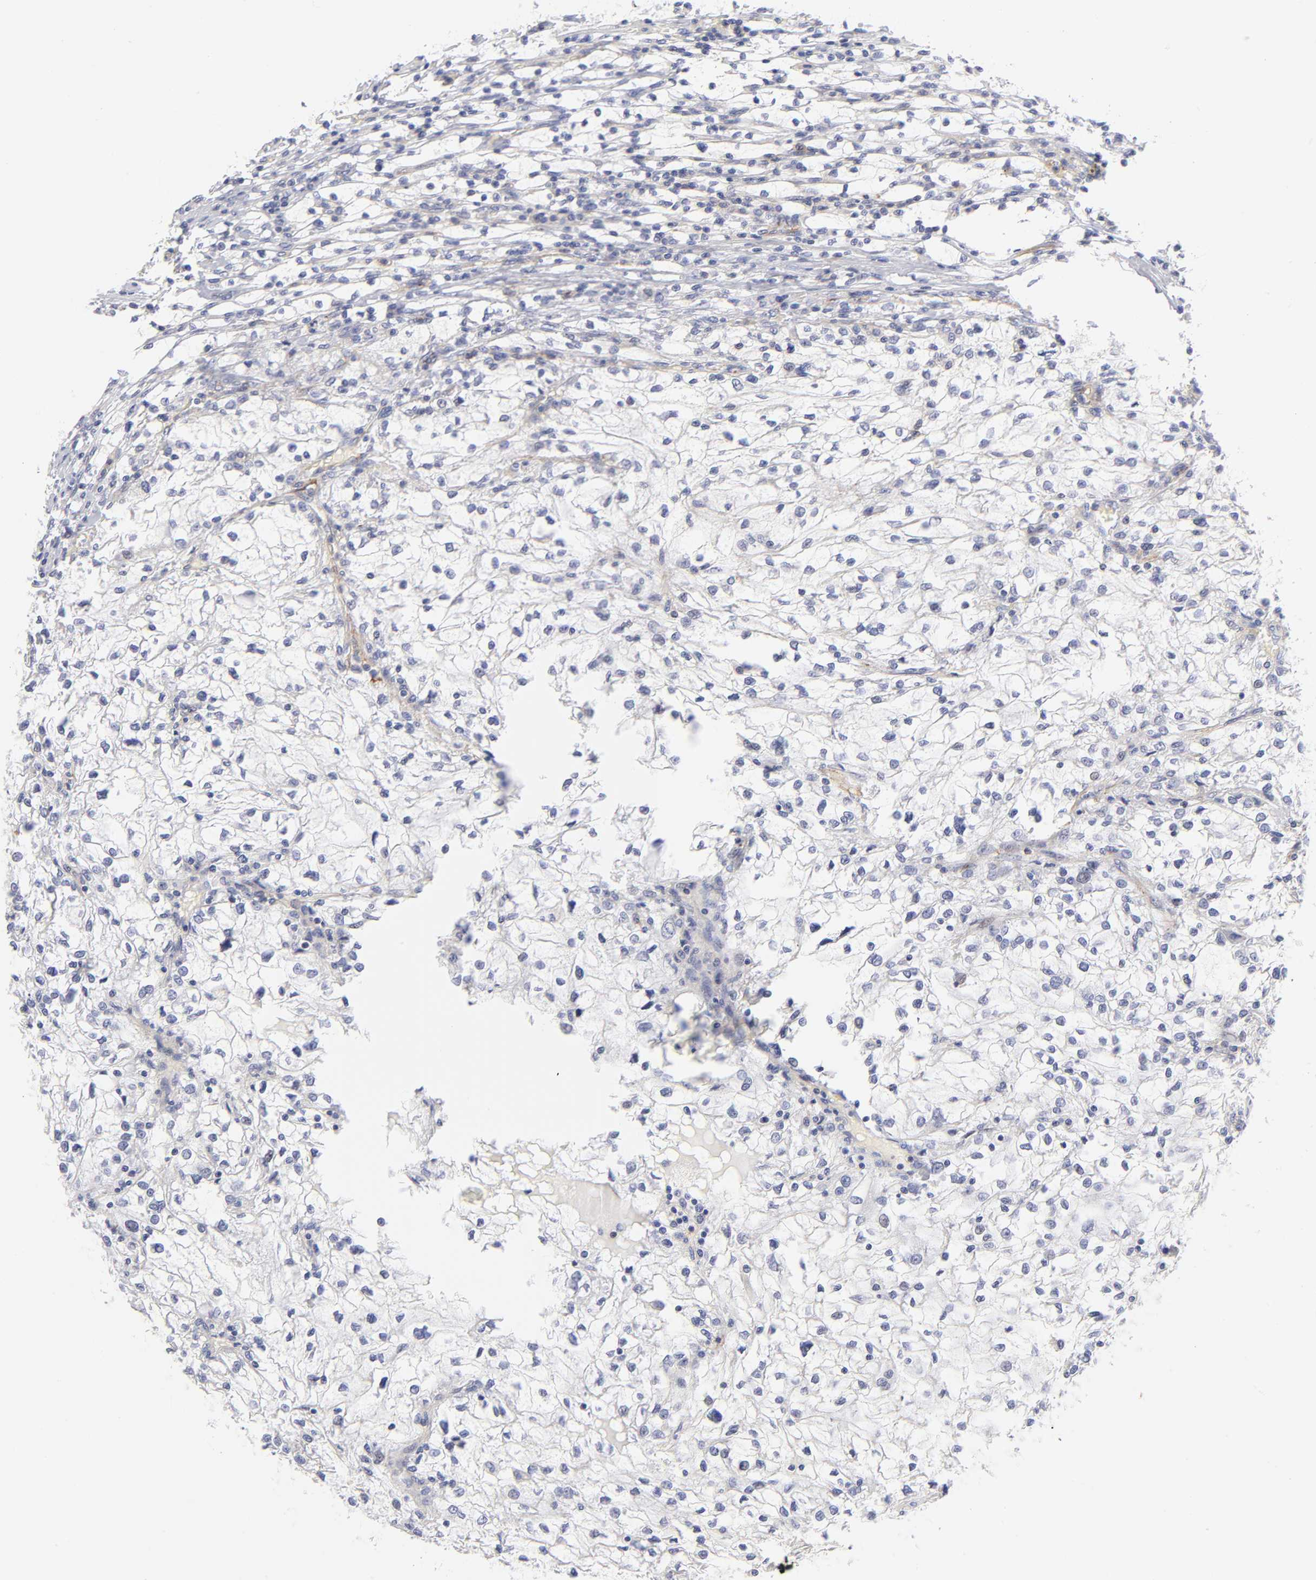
{"staining": {"intensity": "negative", "quantity": "none", "location": "none"}, "tissue": "renal cancer", "cell_type": "Tumor cells", "image_type": "cancer", "snomed": [{"axis": "morphology", "description": "Adenocarcinoma, NOS"}, {"axis": "topography", "description": "Kidney"}], "caption": "An image of human renal adenocarcinoma is negative for staining in tumor cells.", "gene": "ACTA2", "patient": {"sex": "female", "age": 83}}